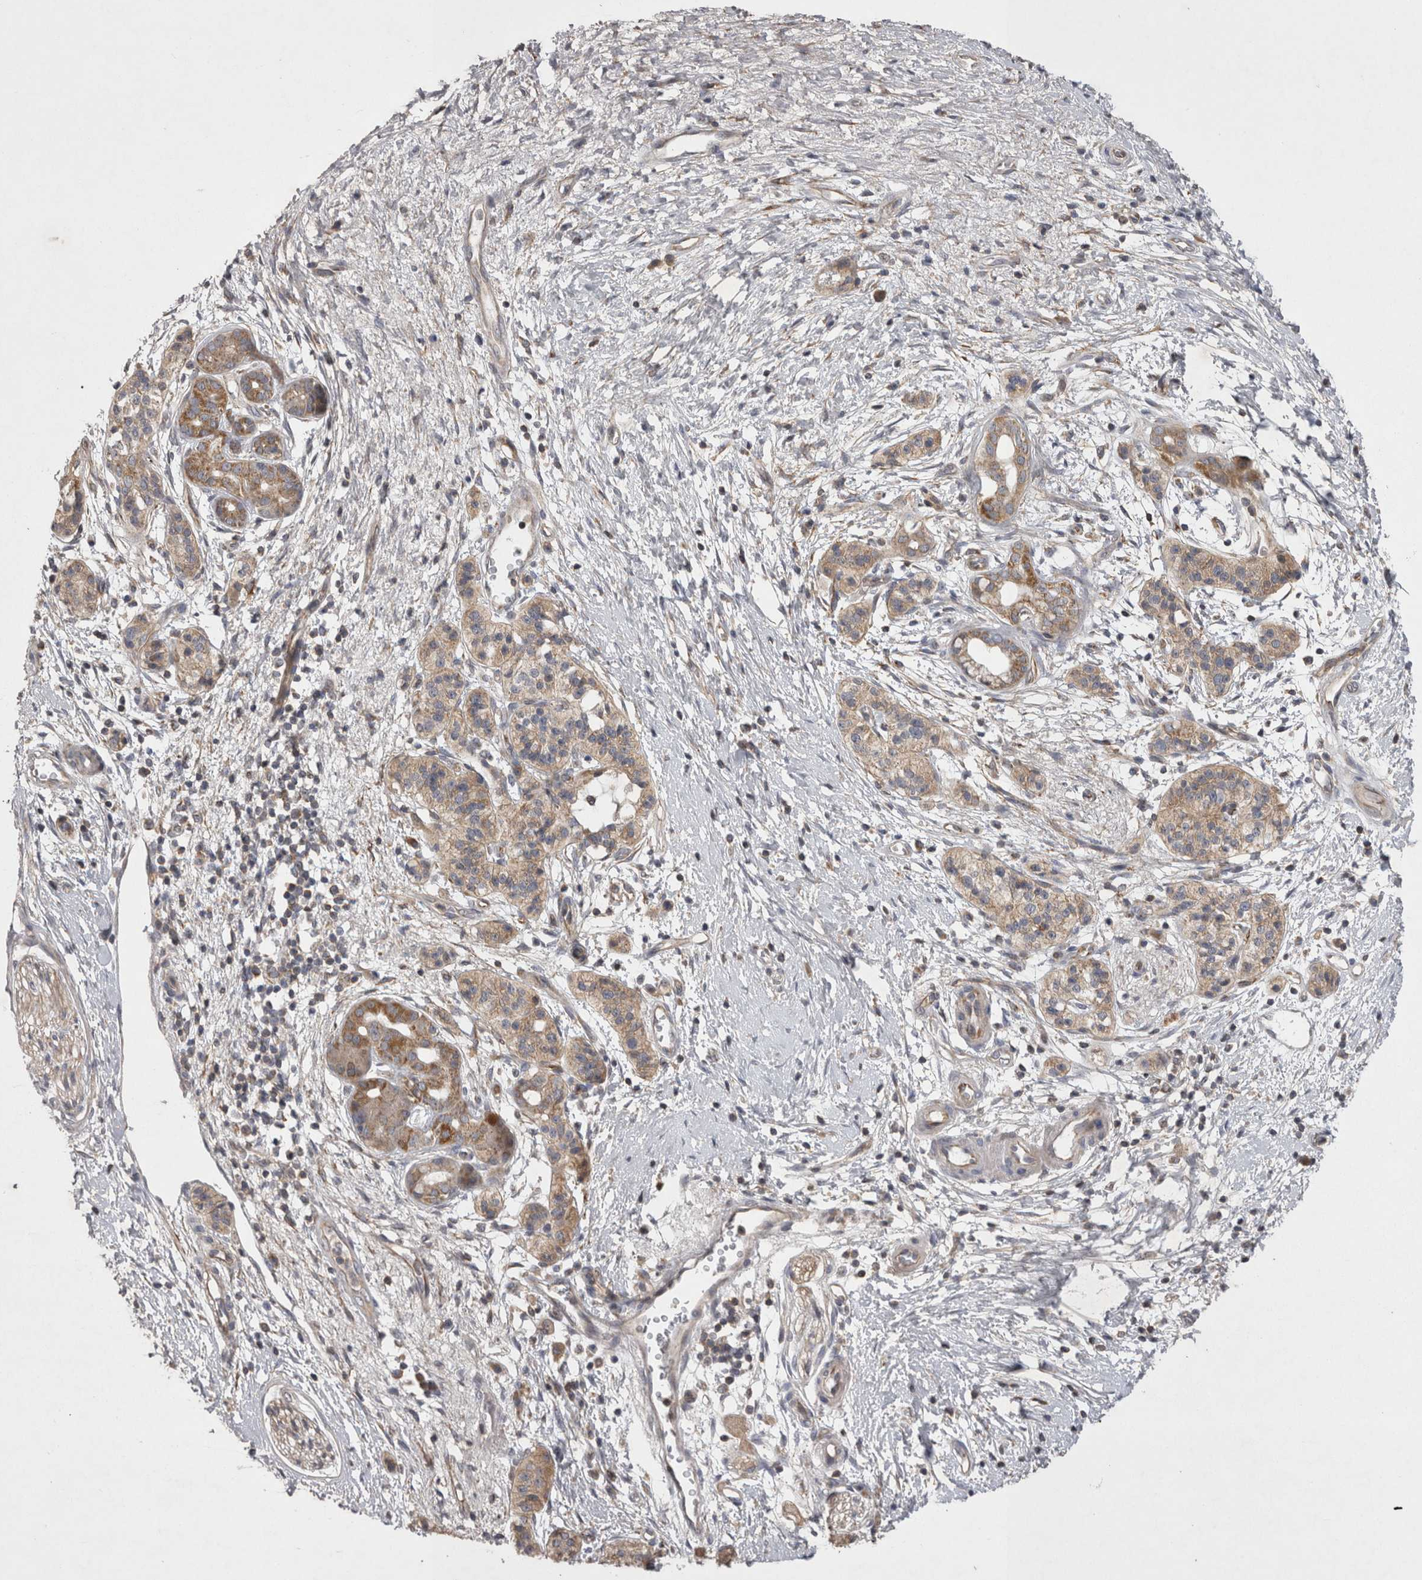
{"staining": {"intensity": "weak", "quantity": ">75%", "location": "cytoplasmic/membranous"}, "tissue": "pancreatic cancer", "cell_type": "Tumor cells", "image_type": "cancer", "snomed": [{"axis": "morphology", "description": "Adenocarcinoma, NOS"}, {"axis": "topography", "description": "Pancreas"}], "caption": "Human pancreatic cancer (adenocarcinoma) stained for a protein (brown) exhibits weak cytoplasmic/membranous positive positivity in about >75% of tumor cells.", "gene": "TSPOAP1", "patient": {"sex": "male", "age": 50}}